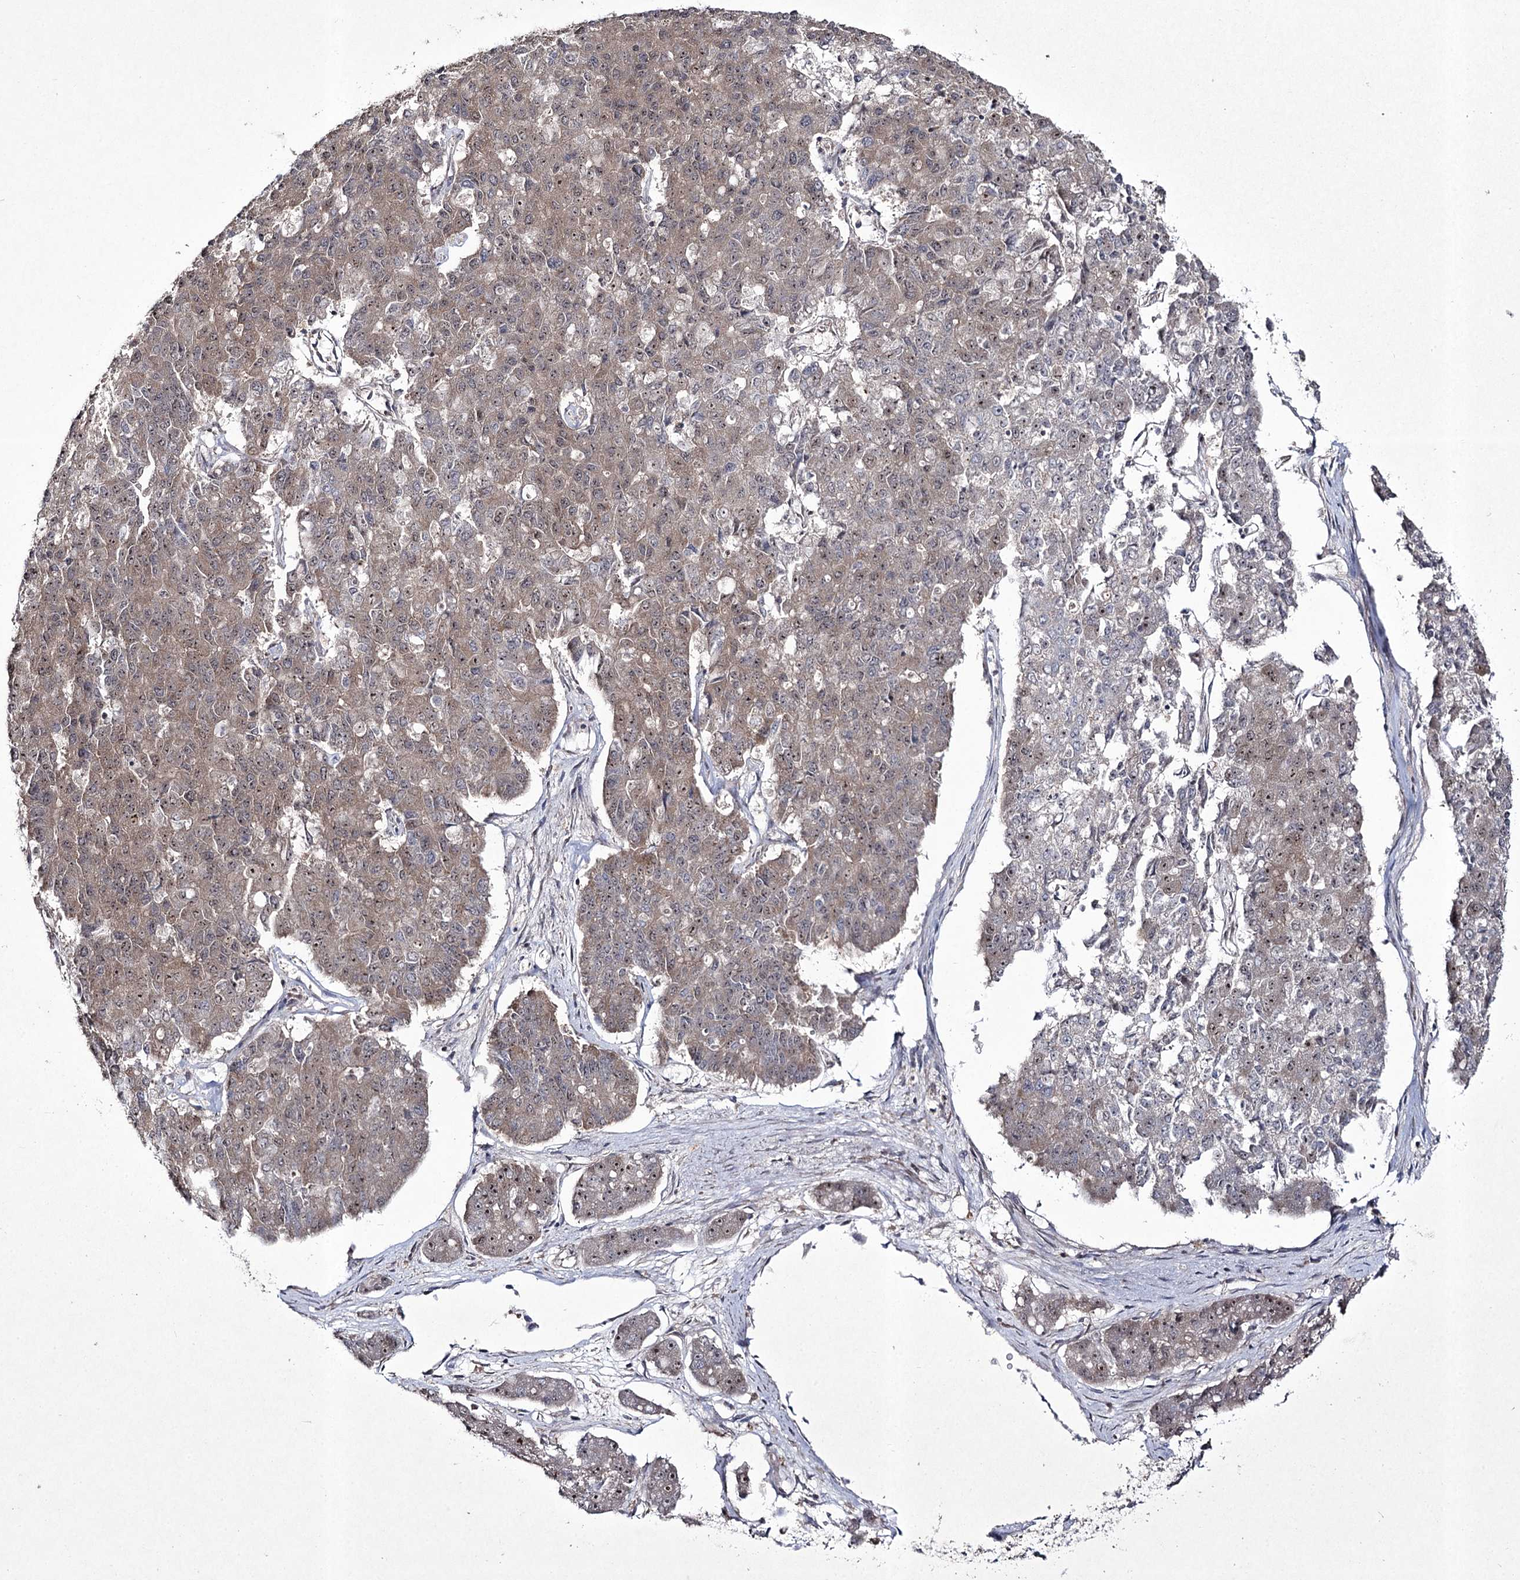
{"staining": {"intensity": "moderate", "quantity": "25%-75%", "location": "nuclear"}, "tissue": "pancreatic cancer", "cell_type": "Tumor cells", "image_type": "cancer", "snomed": [{"axis": "morphology", "description": "Adenocarcinoma, NOS"}, {"axis": "topography", "description": "Pancreas"}], "caption": "Protein expression analysis of pancreatic cancer (adenocarcinoma) reveals moderate nuclear expression in about 25%-75% of tumor cells.", "gene": "CCDC59", "patient": {"sex": "male", "age": 50}}